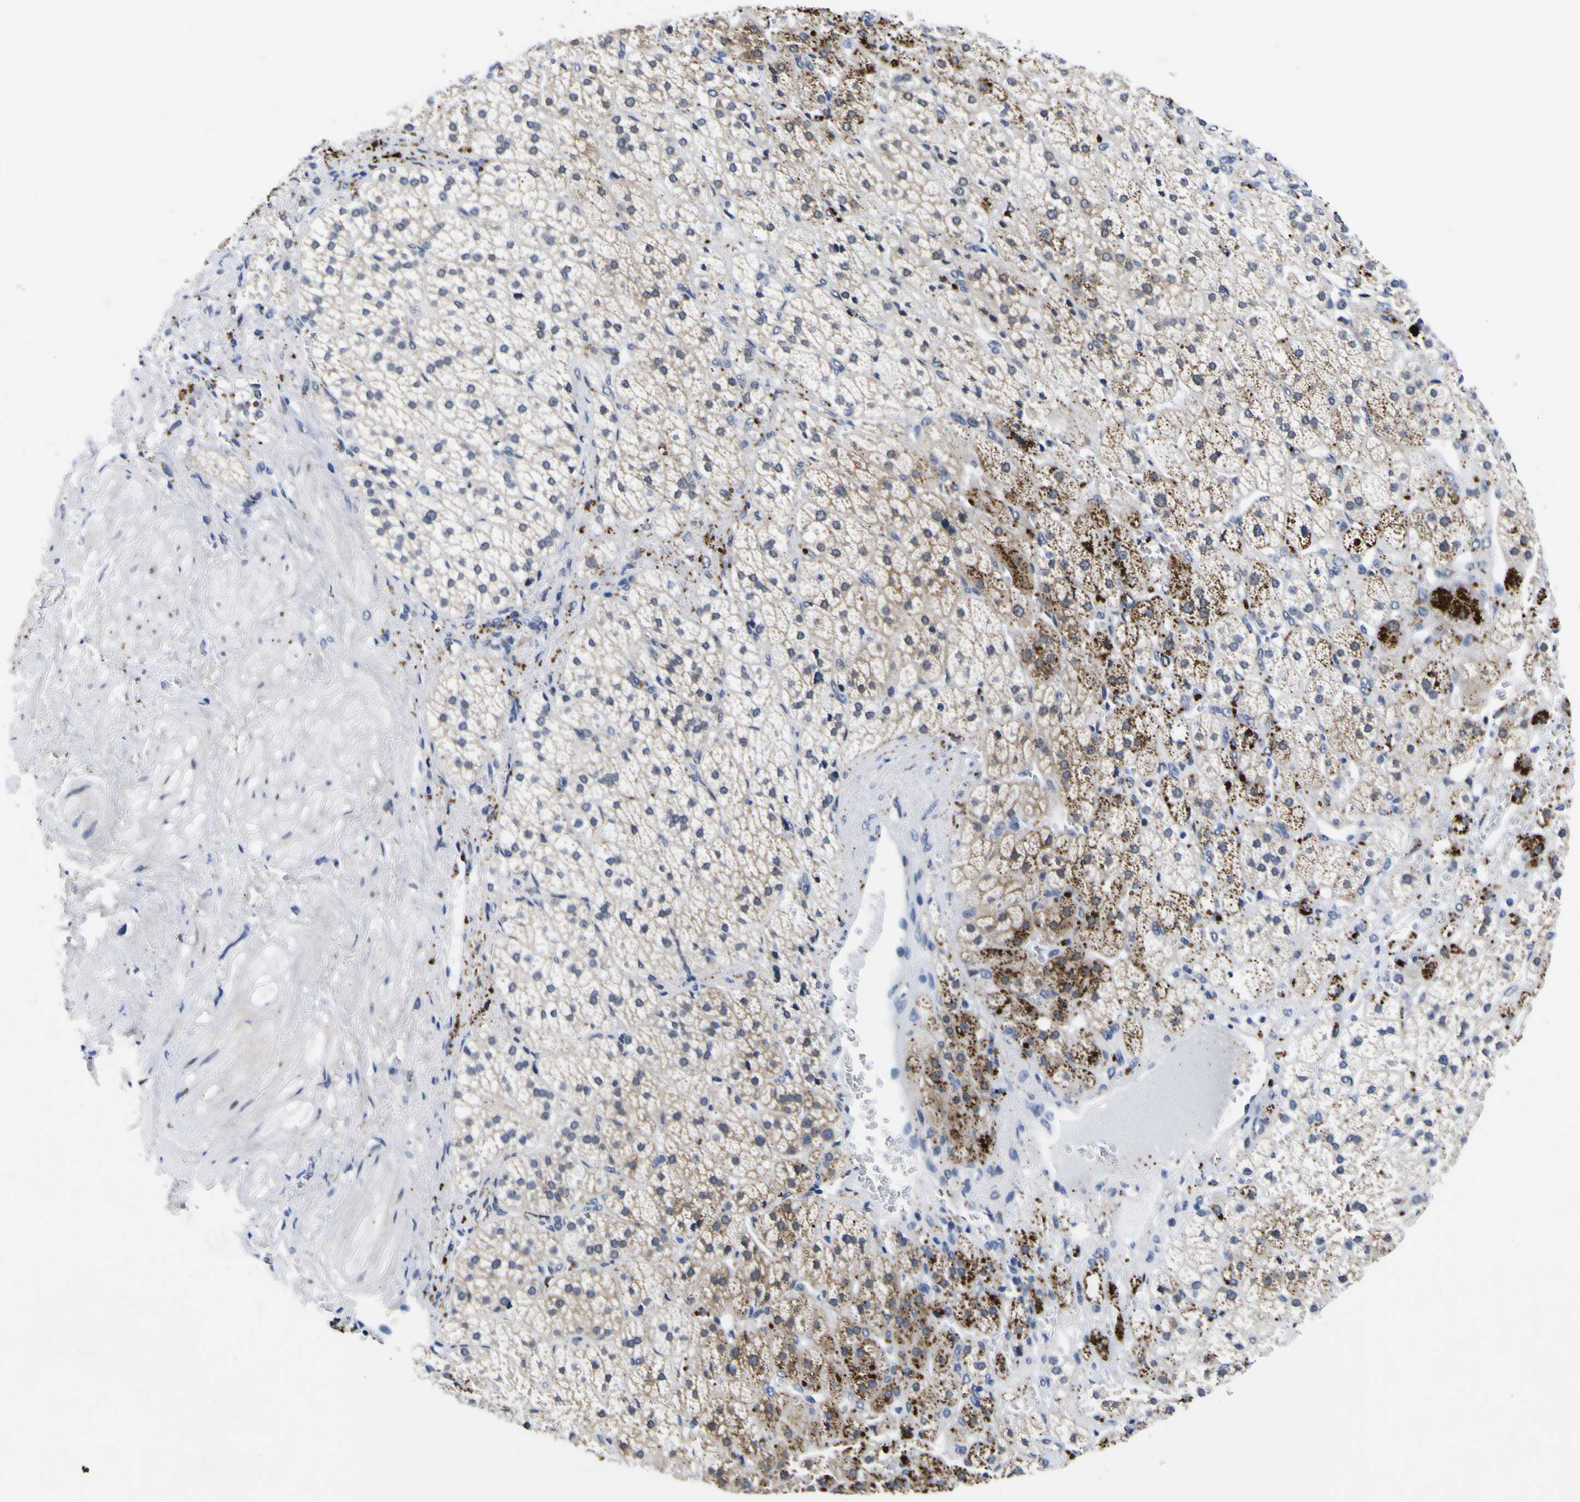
{"staining": {"intensity": "moderate", "quantity": "25%-75%", "location": "cytoplasmic/membranous"}, "tissue": "adrenal gland", "cell_type": "Glandular cells", "image_type": "normal", "snomed": [{"axis": "morphology", "description": "Normal tissue, NOS"}, {"axis": "topography", "description": "Adrenal gland"}], "caption": "A medium amount of moderate cytoplasmic/membranous staining is present in about 25%-75% of glandular cells in benign adrenal gland. The protein of interest is shown in brown color, while the nuclei are stained blue.", "gene": "IGFLR1", "patient": {"sex": "male", "age": 56}}